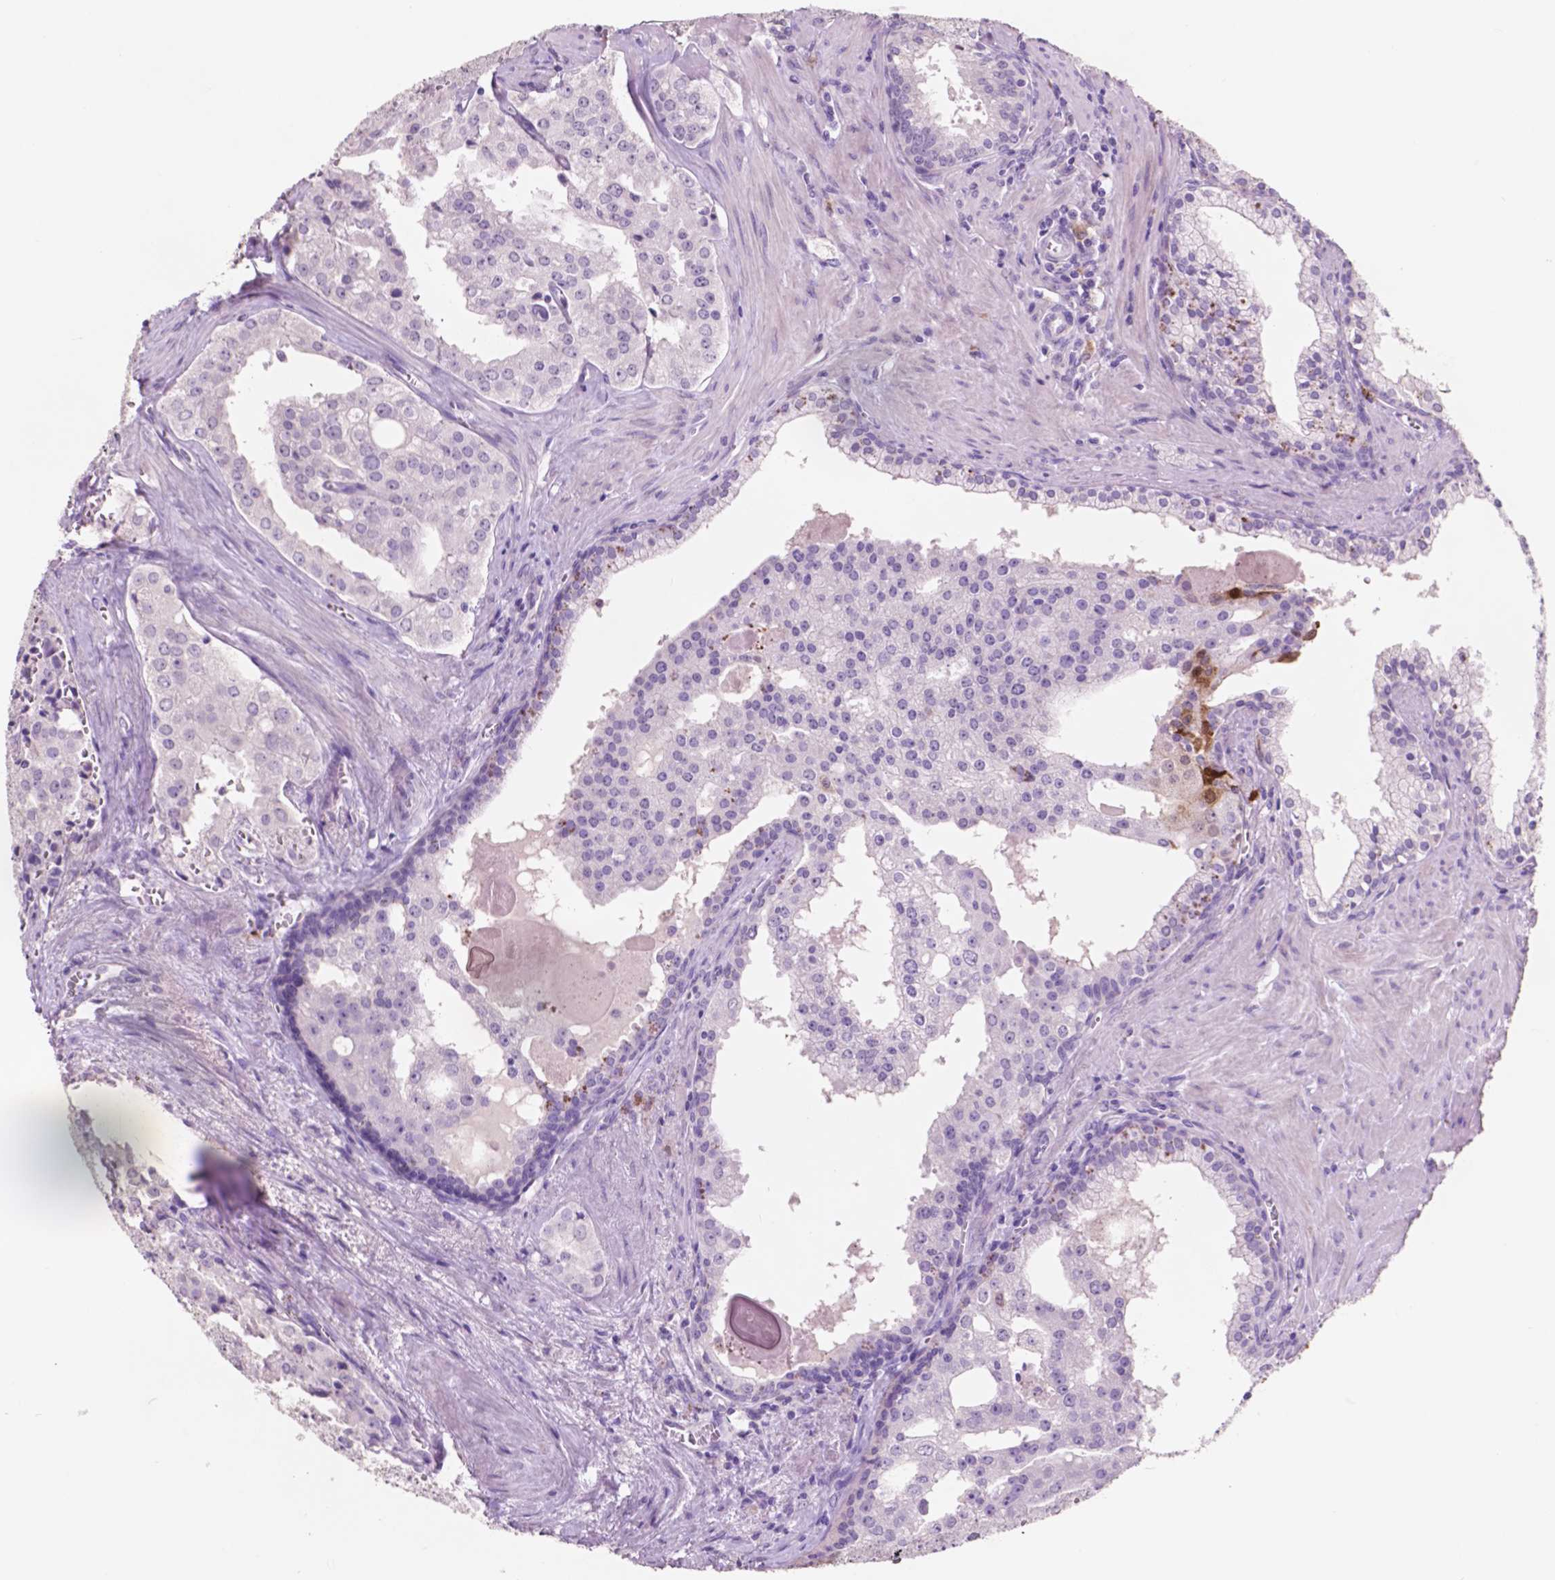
{"staining": {"intensity": "negative", "quantity": "none", "location": "none"}, "tissue": "prostate cancer", "cell_type": "Tumor cells", "image_type": "cancer", "snomed": [{"axis": "morphology", "description": "Adenocarcinoma, High grade"}, {"axis": "topography", "description": "Prostate"}], "caption": "The histopathology image reveals no significant expression in tumor cells of prostate cancer.", "gene": "IDO1", "patient": {"sex": "male", "age": 68}}